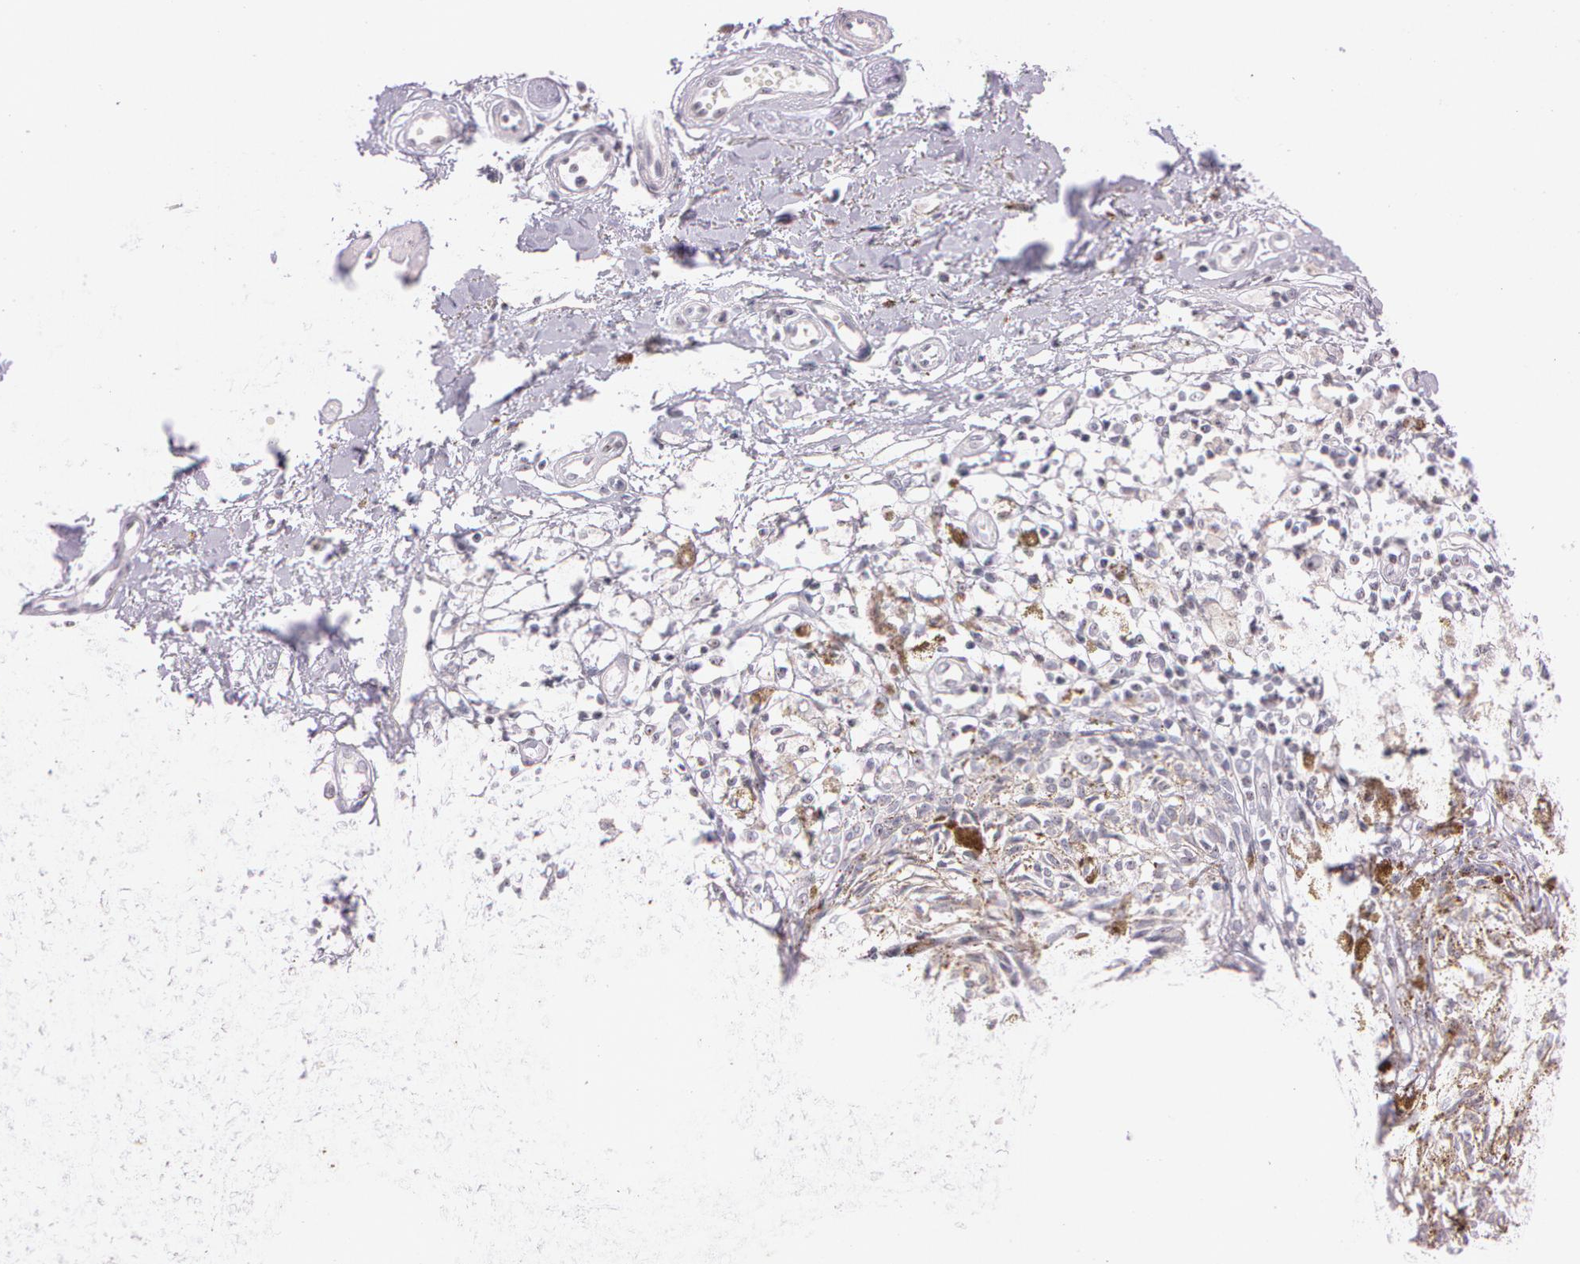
{"staining": {"intensity": "weak", "quantity": "<25%", "location": "nuclear"}, "tissue": "melanoma", "cell_type": "Tumor cells", "image_type": "cancer", "snomed": [{"axis": "morphology", "description": "Malignant melanoma, NOS"}, {"axis": "topography", "description": "Skin"}], "caption": "Melanoma was stained to show a protein in brown. There is no significant positivity in tumor cells. (Brightfield microscopy of DAB IHC at high magnification).", "gene": "FBL", "patient": {"sex": "male", "age": 88}}